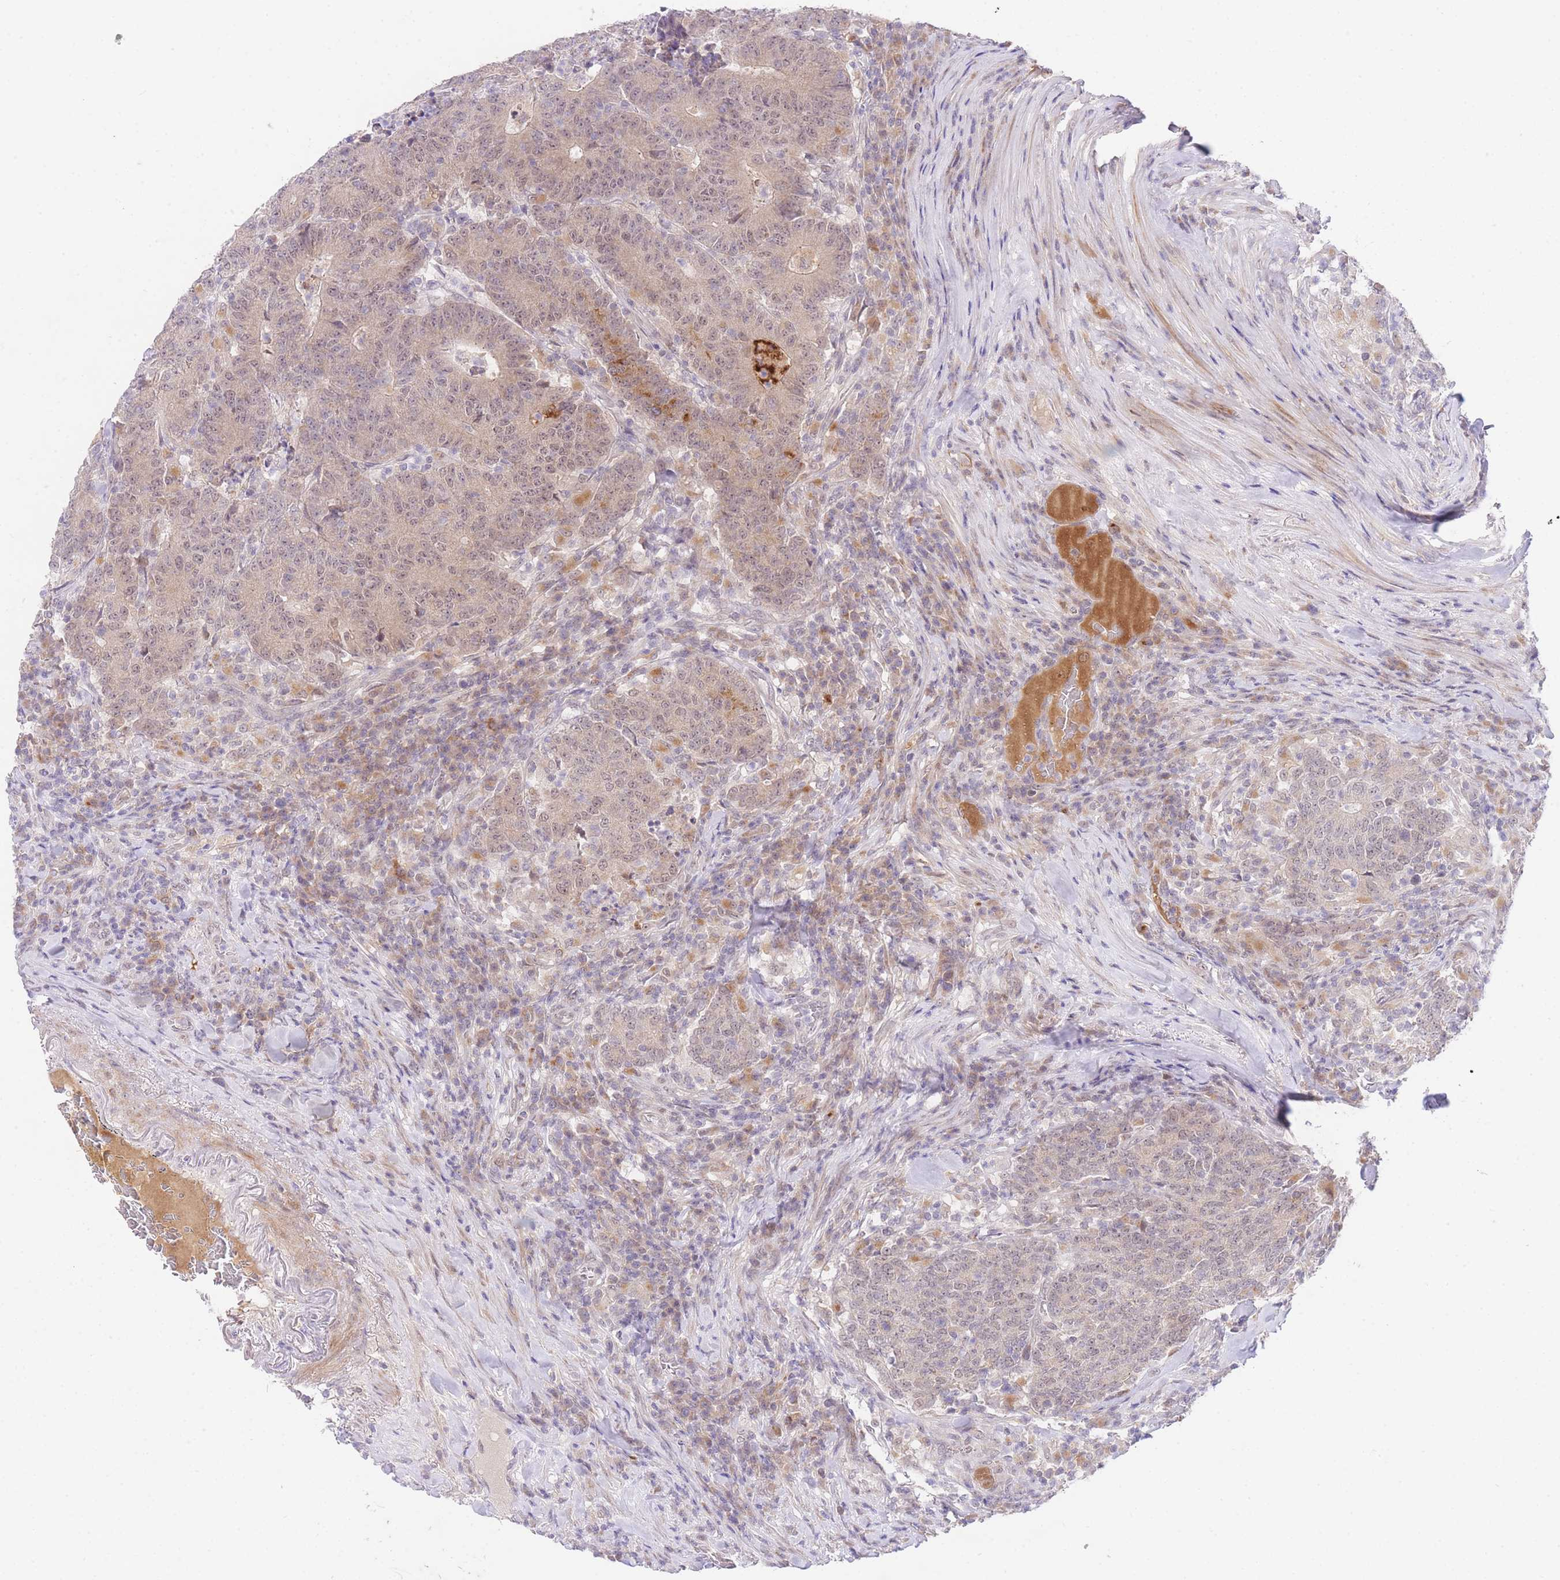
{"staining": {"intensity": "weak", "quantity": ">75%", "location": "nuclear"}, "tissue": "colorectal cancer", "cell_type": "Tumor cells", "image_type": "cancer", "snomed": [{"axis": "morphology", "description": "Adenocarcinoma, NOS"}, {"axis": "topography", "description": "Colon"}], "caption": "Approximately >75% of tumor cells in human adenocarcinoma (colorectal) reveal weak nuclear protein expression as visualized by brown immunohistochemical staining.", "gene": "SLC25A33", "patient": {"sex": "female", "age": 75}}